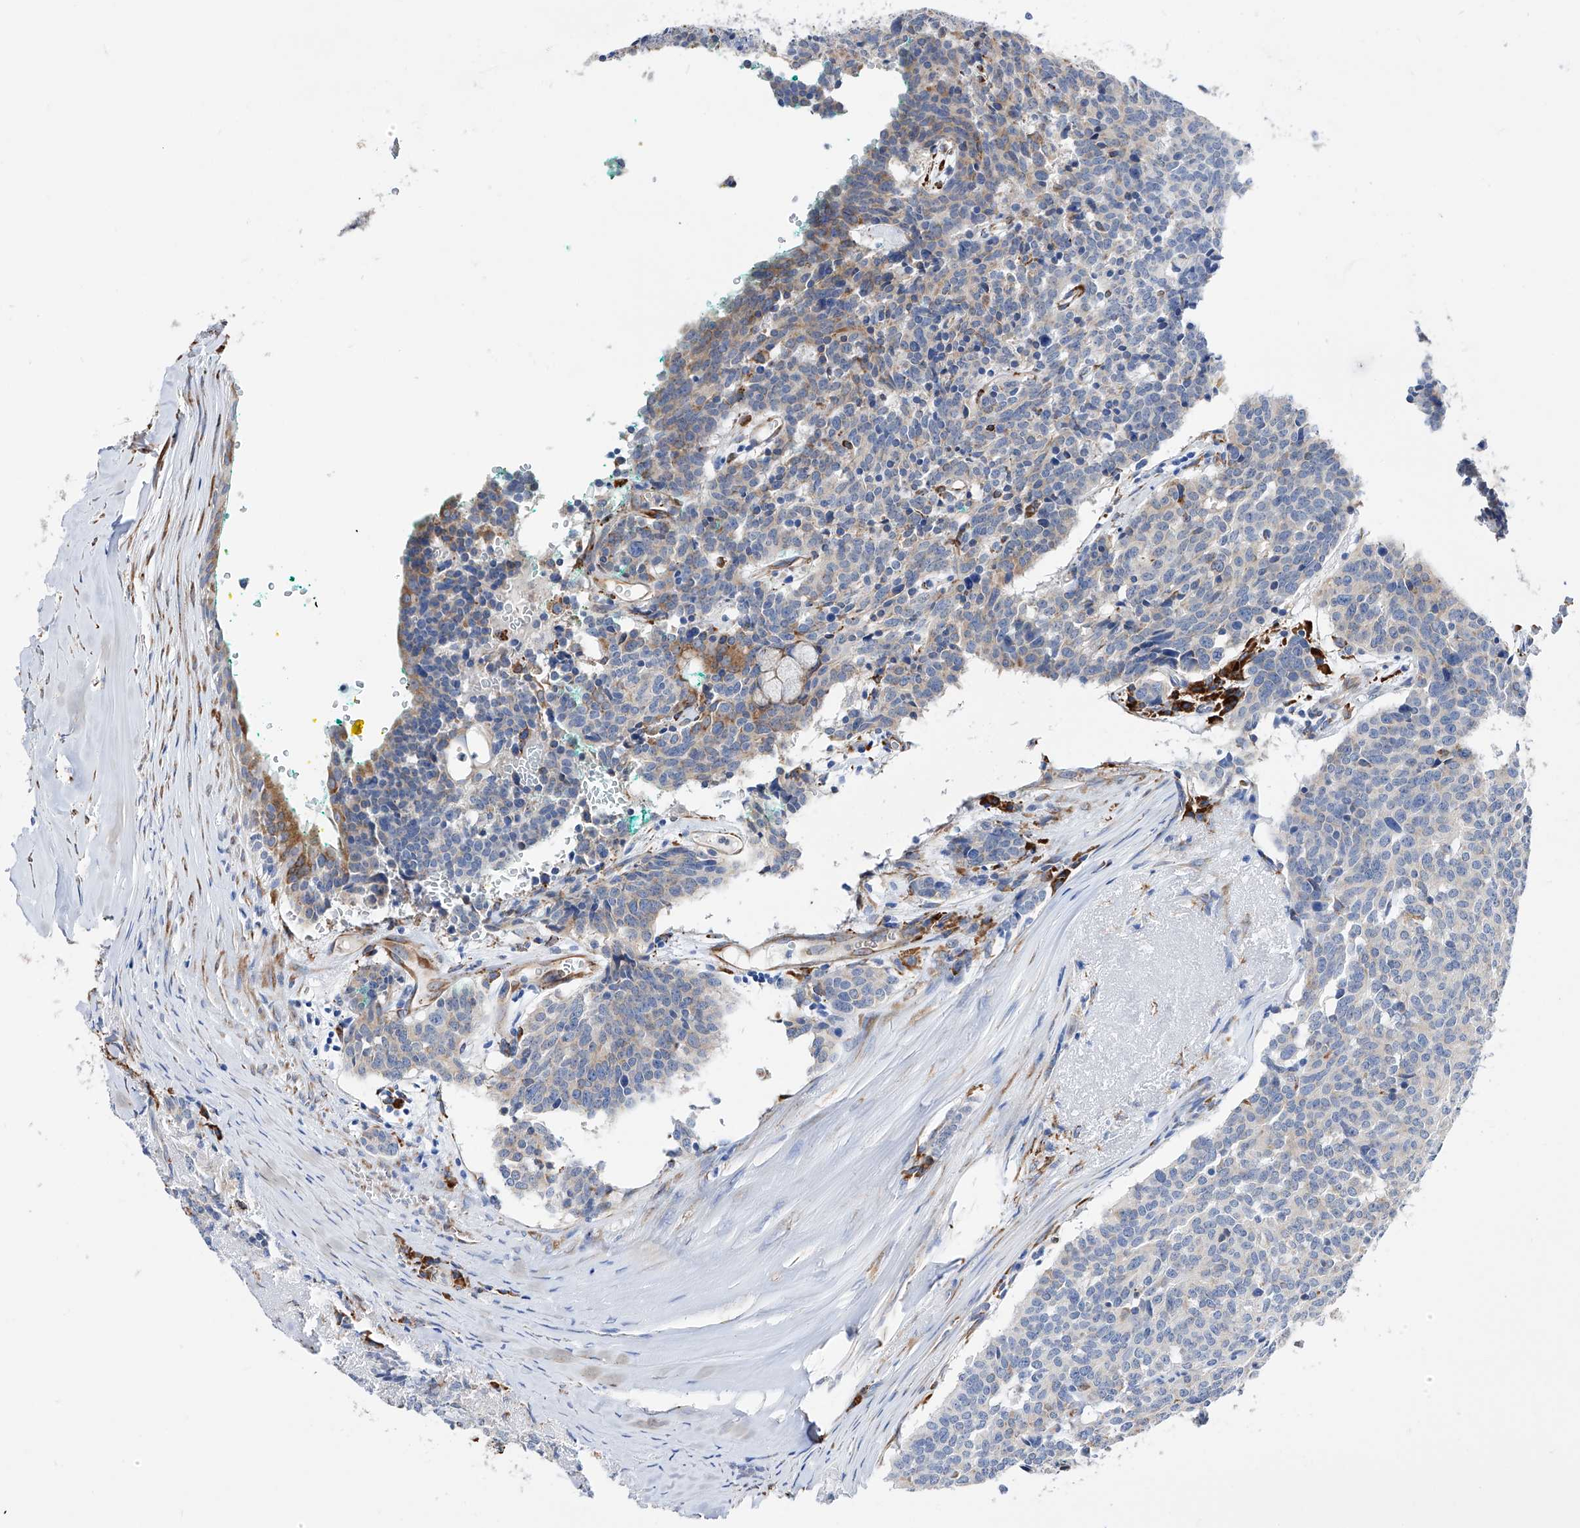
{"staining": {"intensity": "weak", "quantity": "<25%", "location": "cytoplasmic/membranous"}, "tissue": "carcinoid", "cell_type": "Tumor cells", "image_type": "cancer", "snomed": [{"axis": "morphology", "description": "Carcinoid, malignant, NOS"}, {"axis": "topography", "description": "Lung"}], "caption": "Tumor cells show no significant positivity in carcinoid.", "gene": "PDIA5", "patient": {"sex": "female", "age": 46}}